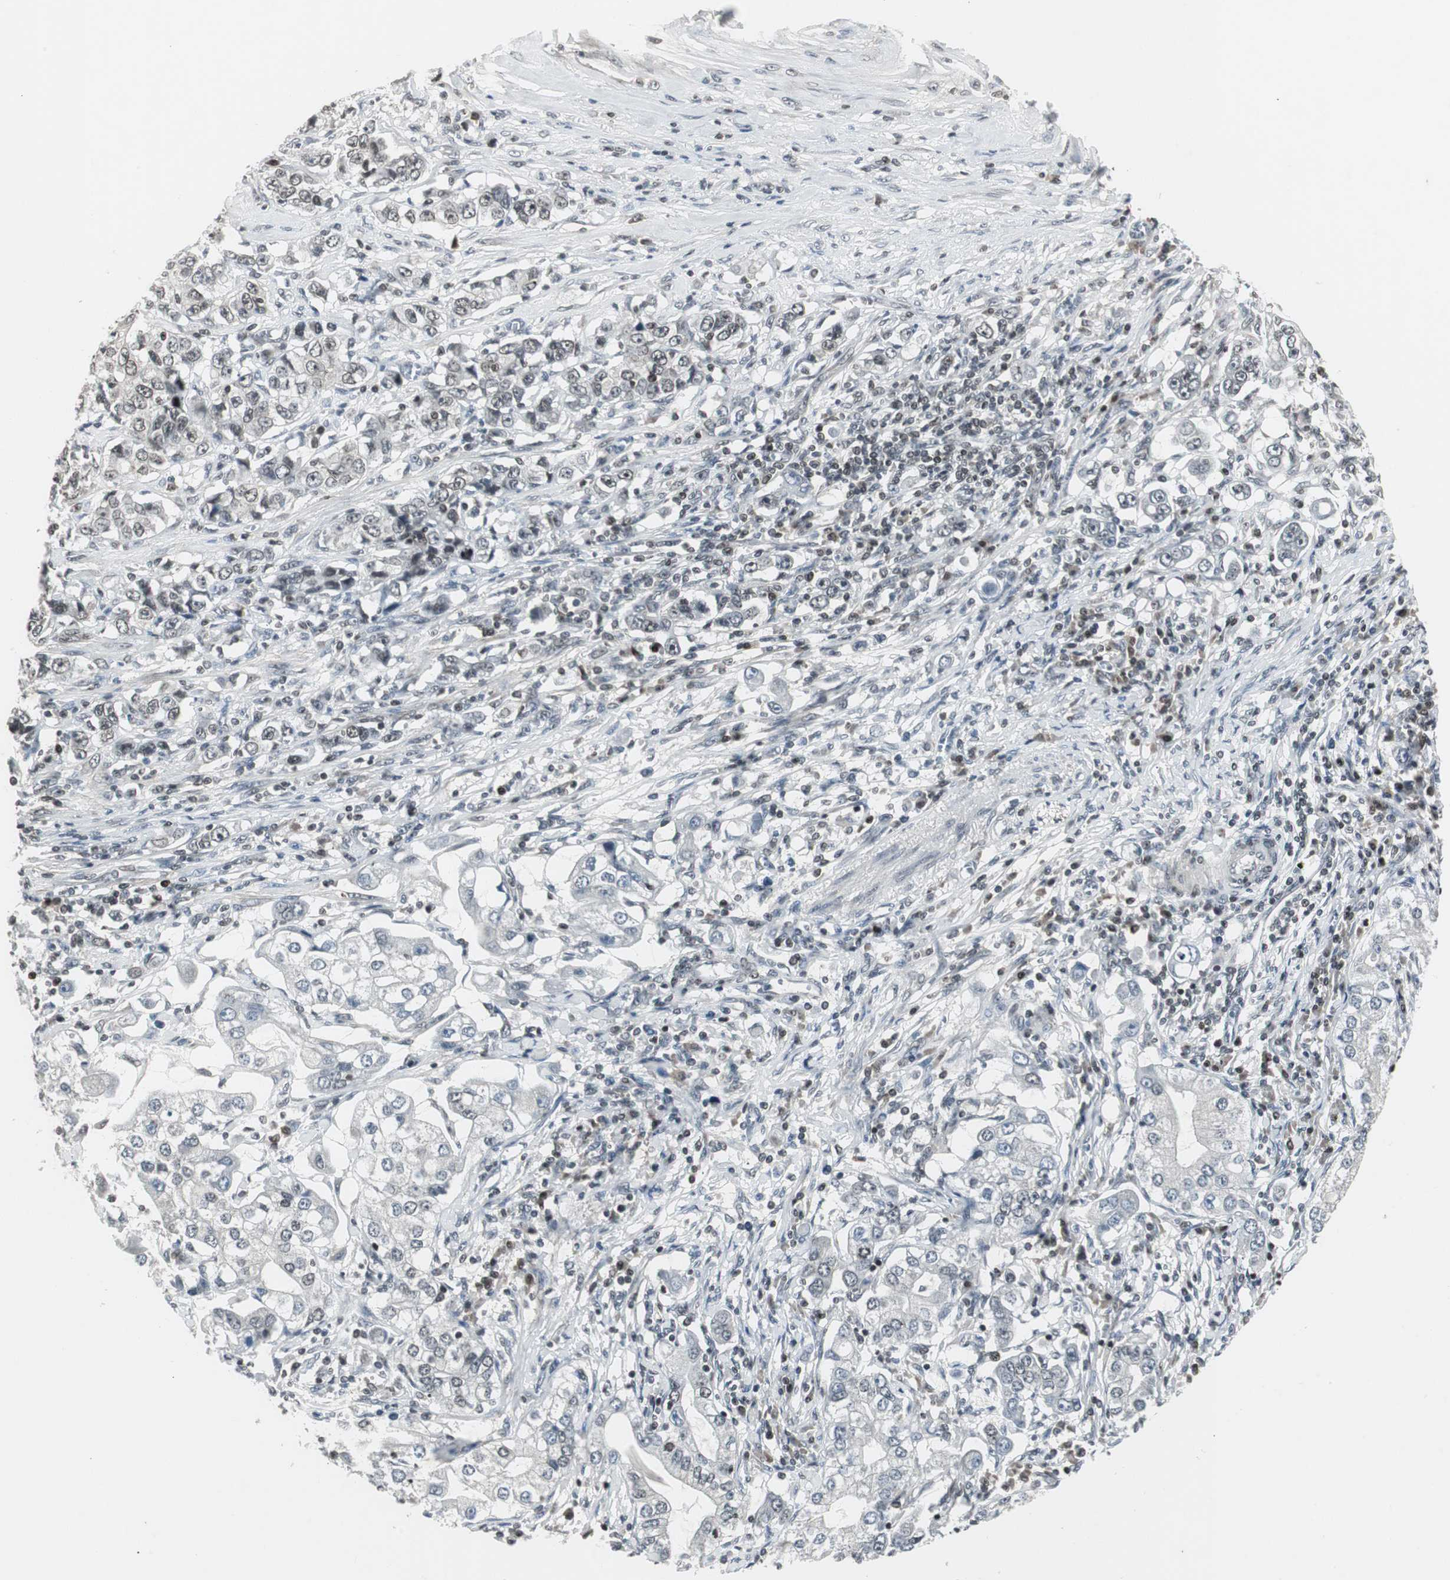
{"staining": {"intensity": "weak", "quantity": "<25%", "location": "nuclear"}, "tissue": "stomach cancer", "cell_type": "Tumor cells", "image_type": "cancer", "snomed": [{"axis": "morphology", "description": "Adenocarcinoma, NOS"}, {"axis": "topography", "description": "Stomach, lower"}], "caption": "Tumor cells are negative for brown protein staining in adenocarcinoma (stomach). (Brightfield microscopy of DAB immunohistochemistry at high magnification).", "gene": "MPG", "patient": {"sex": "female", "age": 72}}